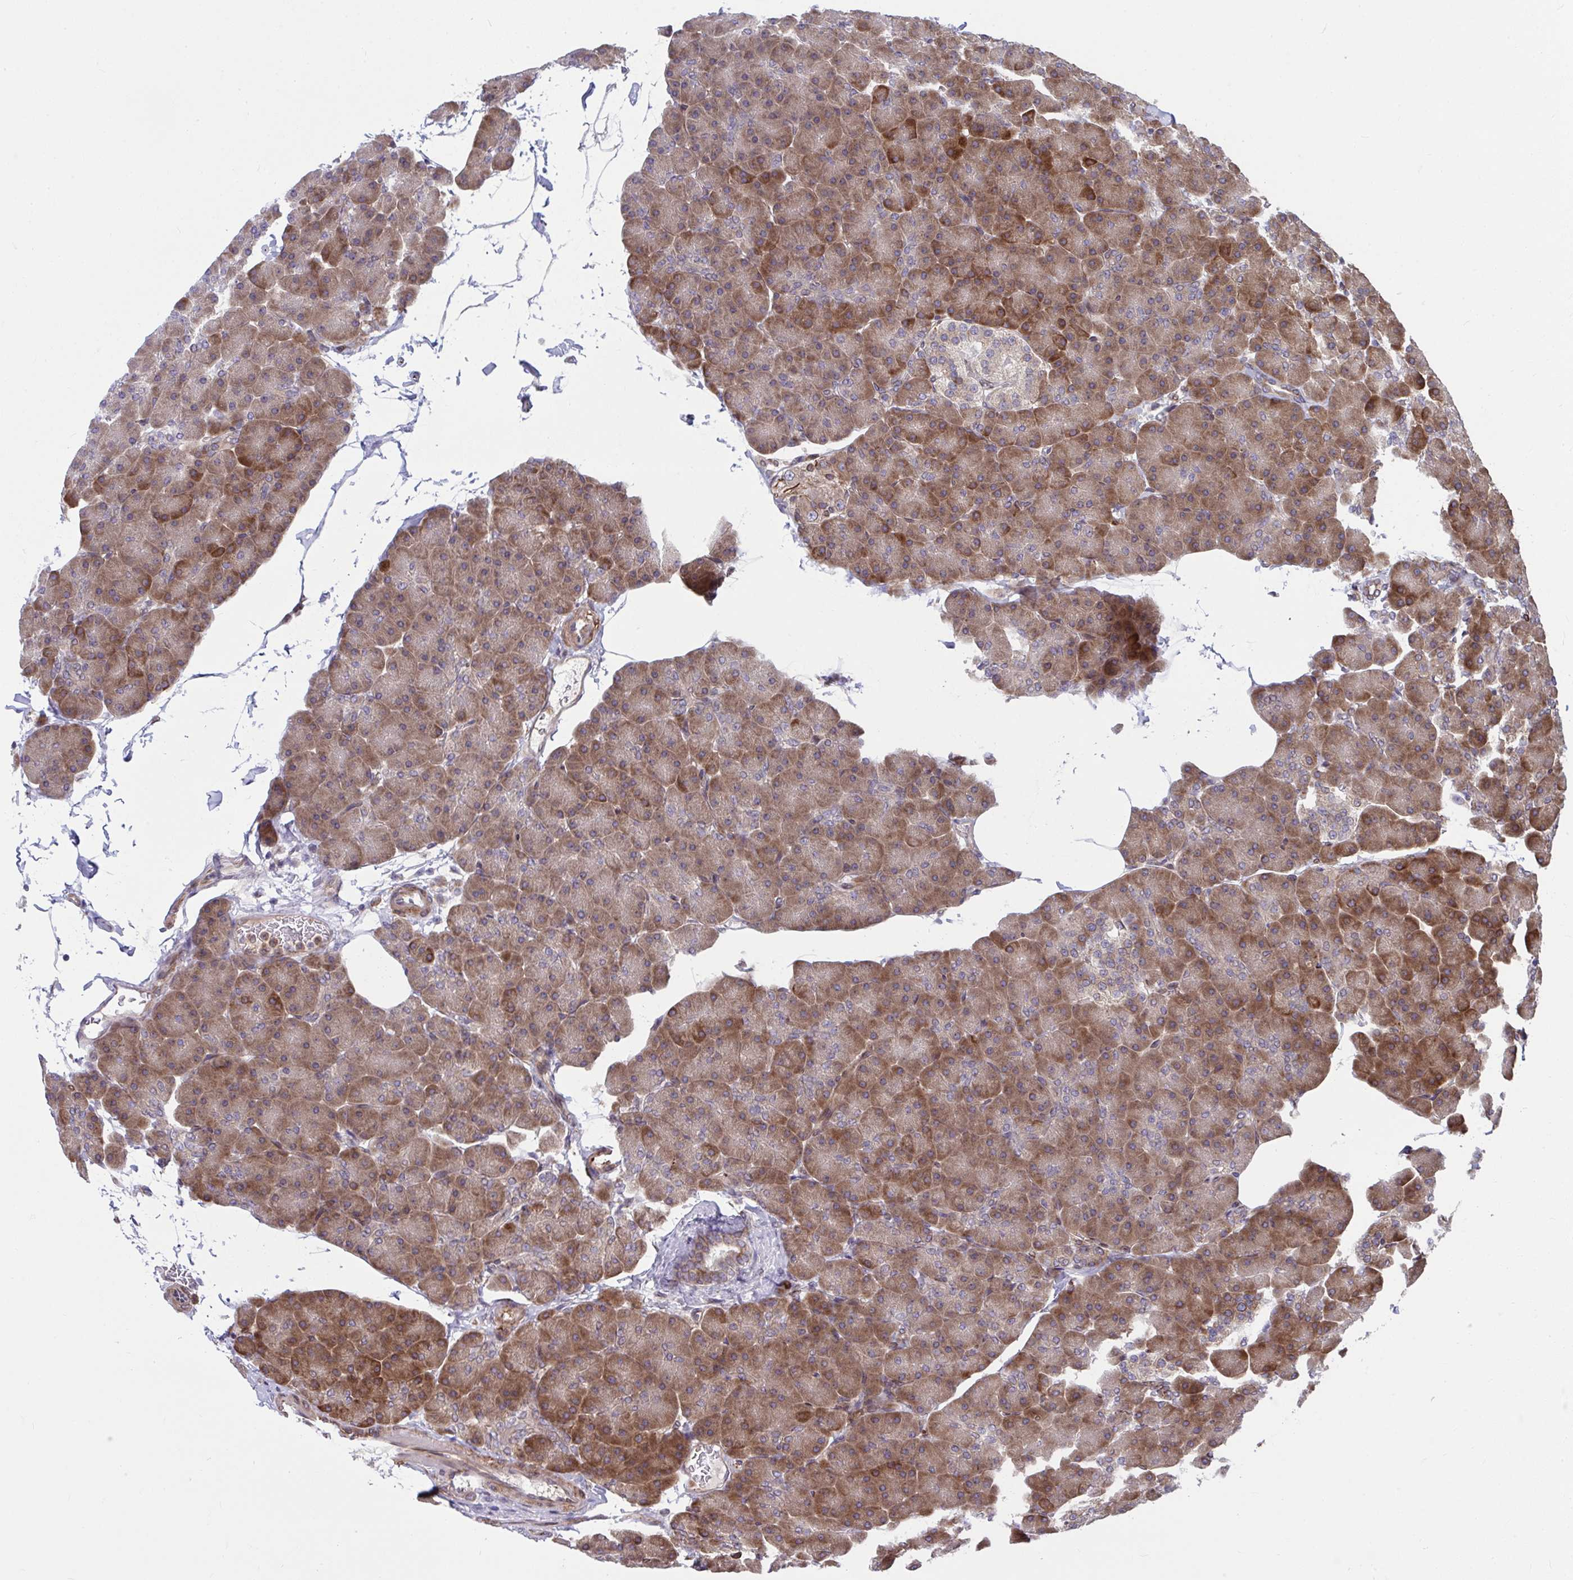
{"staining": {"intensity": "strong", "quantity": ">75%", "location": "cytoplasmic/membranous"}, "tissue": "pancreas", "cell_type": "Exocrine glandular cells", "image_type": "normal", "snomed": [{"axis": "morphology", "description": "Normal tissue, NOS"}, {"axis": "topography", "description": "Pancreas"}], "caption": "A histopathology image showing strong cytoplasmic/membranous positivity in about >75% of exocrine glandular cells in normal pancreas, as visualized by brown immunohistochemical staining.", "gene": "STIM2", "patient": {"sex": "male", "age": 35}}